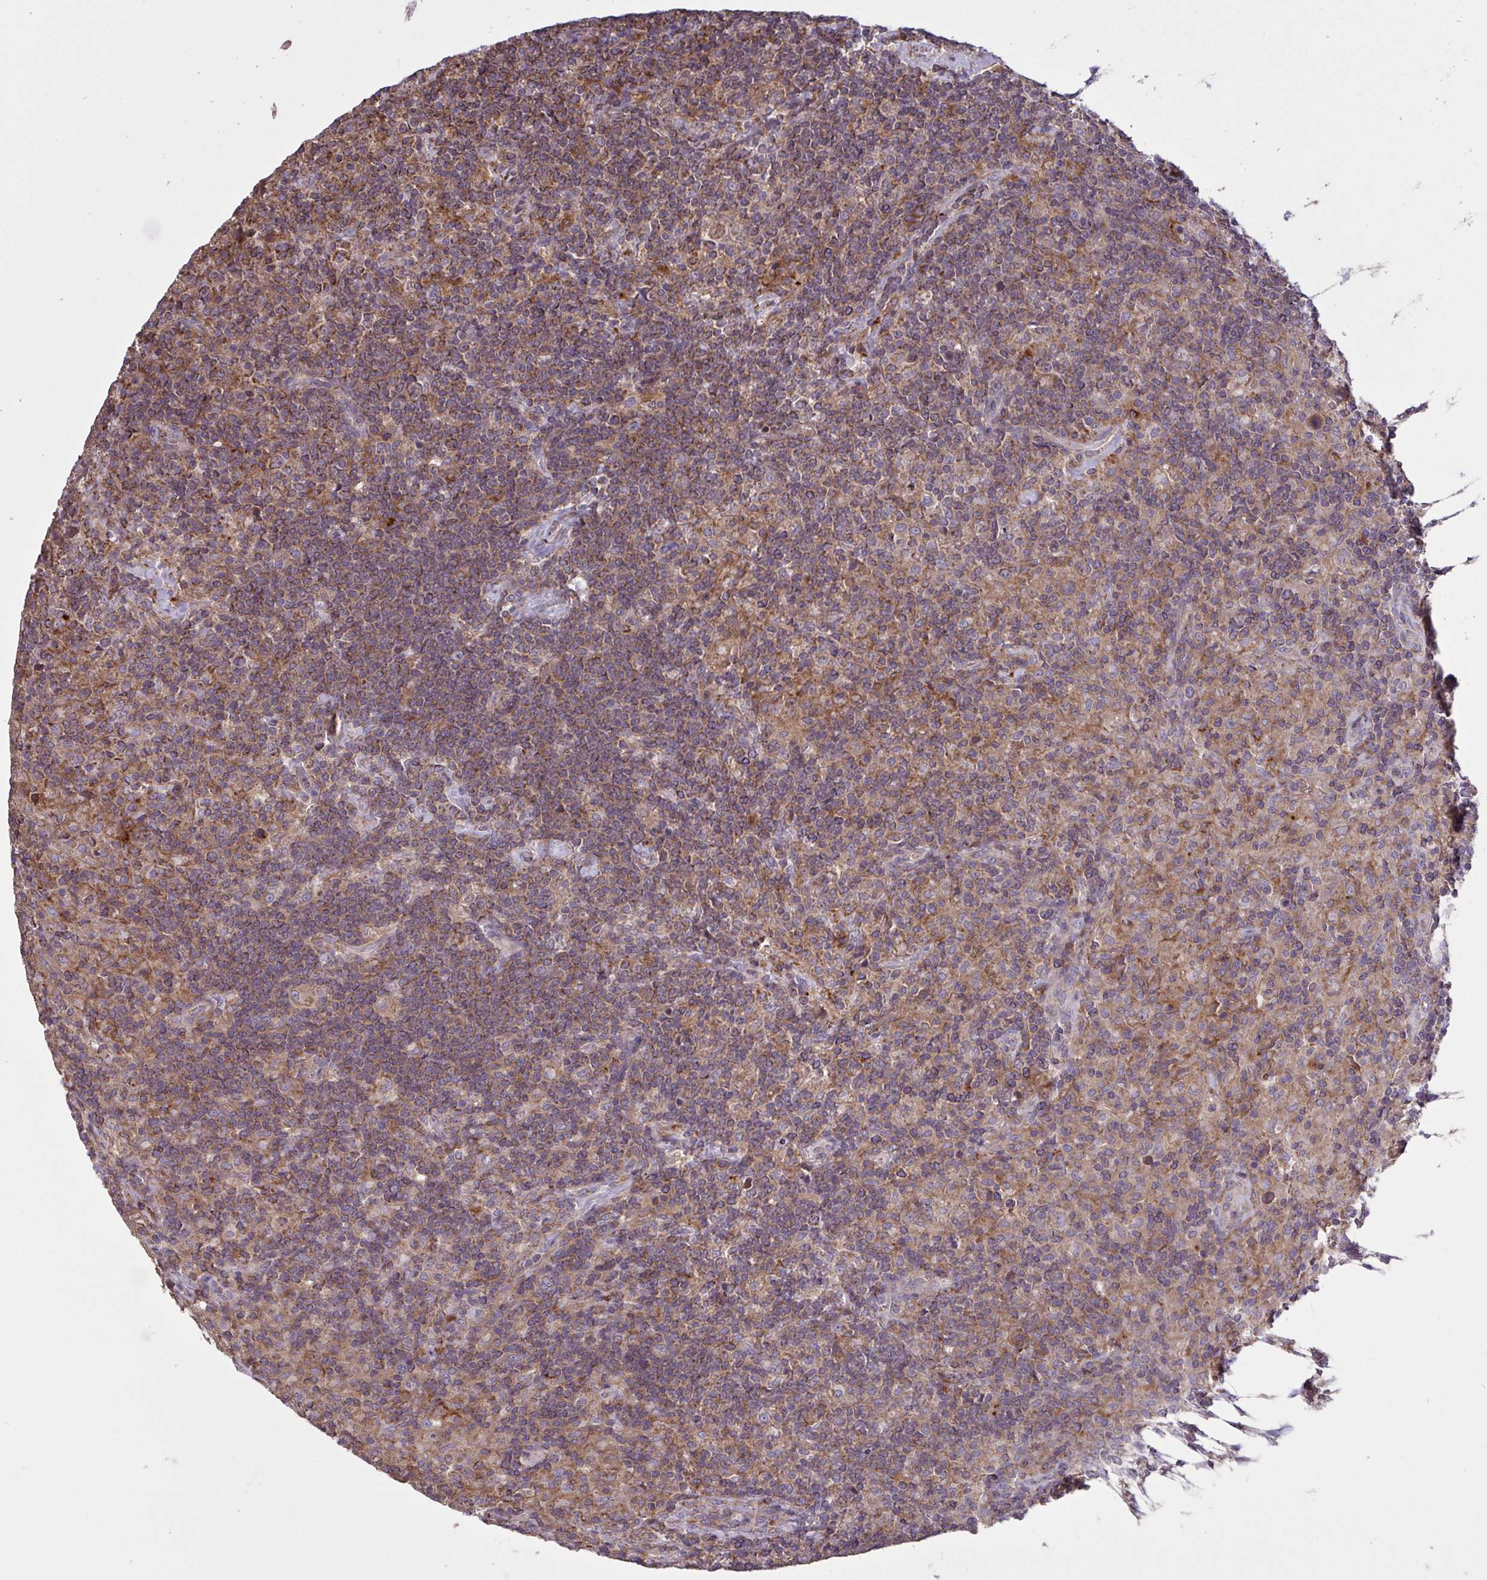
{"staining": {"intensity": "weak", "quantity": "25%-75%", "location": "cytoplasmic/membranous"}, "tissue": "lymphoma", "cell_type": "Tumor cells", "image_type": "cancer", "snomed": [{"axis": "morphology", "description": "Hodgkin's disease, NOS"}, {"axis": "topography", "description": "Lymph node"}], "caption": "Protein expression analysis of human lymphoma reveals weak cytoplasmic/membranous positivity in about 25%-75% of tumor cells.", "gene": "PPM1H", "patient": {"sex": "male", "age": 70}}